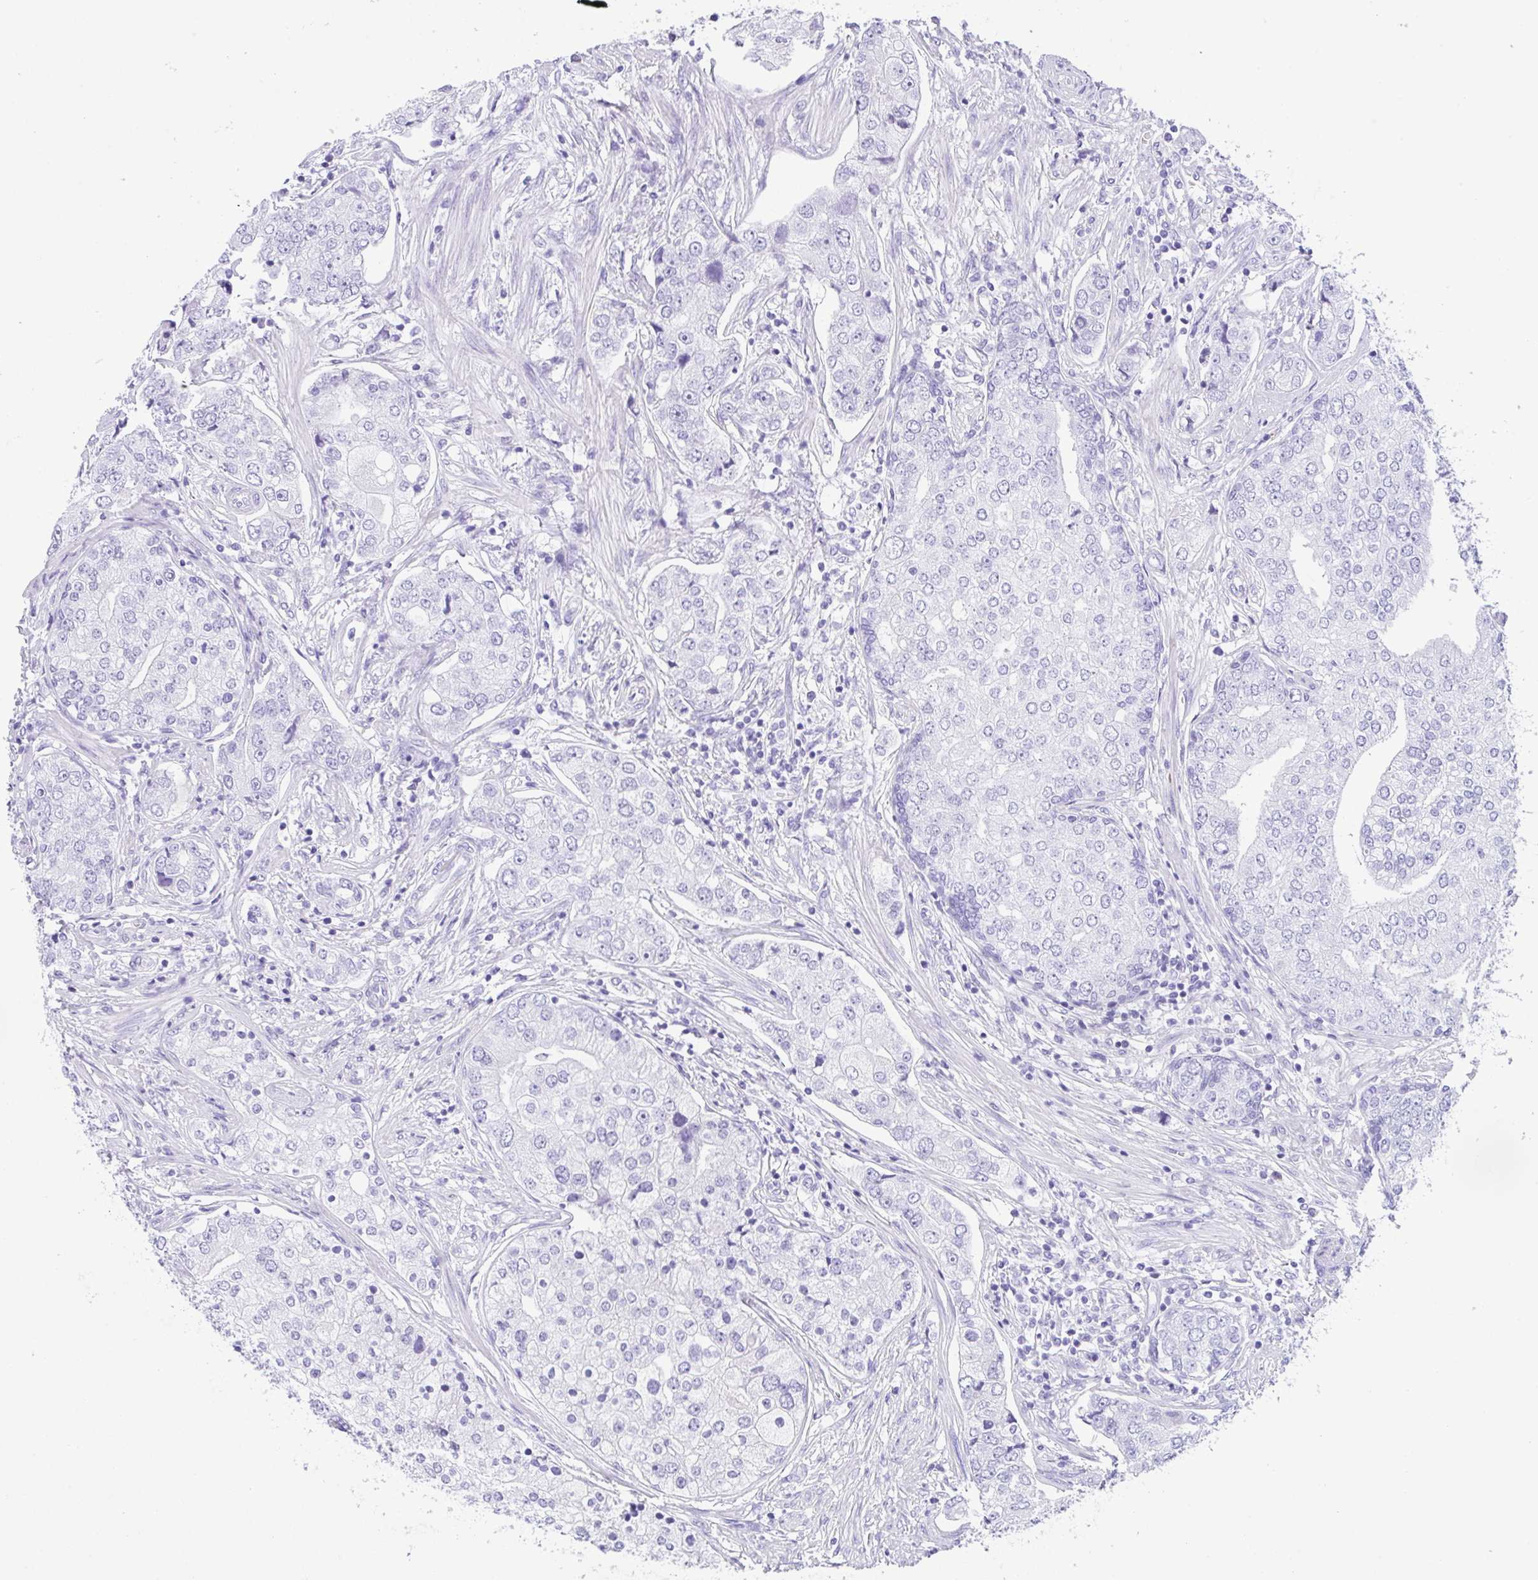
{"staining": {"intensity": "negative", "quantity": "none", "location": "none"}, "tissue": "prostate cancer", "cell_type": "Tumor cells", "image_type": "cancer", "snomed": [{"axis": "morphology", "description": "Adenocarcinoma, High grade"}, {"axis": "topography", "description": "Prostate"}], "caption": "High power microscopy histopathology image of an immunohistochemistry image of prostate adenocarcinoma (high-grade), revealing no significant staining in tumor cells.", "gene": "CPA1", "patient": {"sex": "male", "age": 60}}